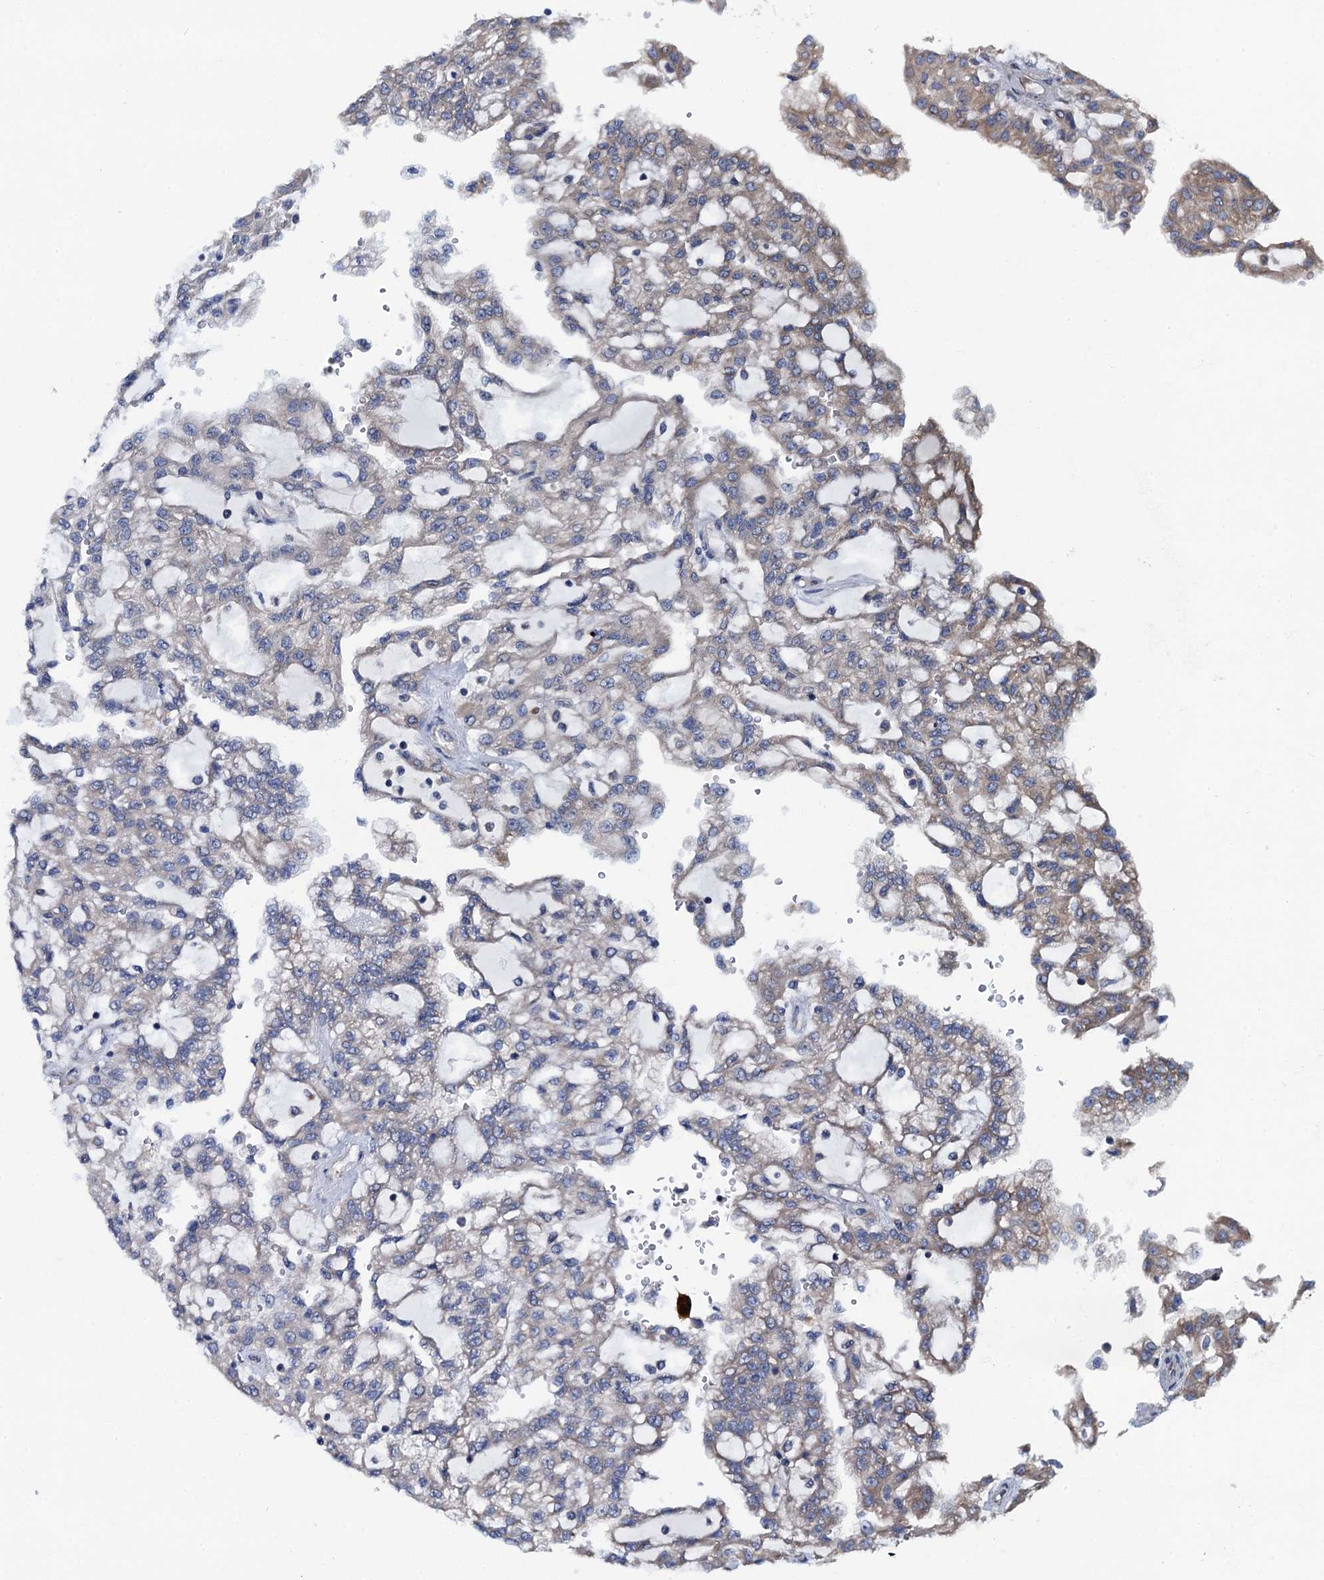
{"staining": {"intensity": "weak", "quantity": "<25%", "location": "cytoplasmic/membranous"}, "tissue": "renal cancer", "cell_type": "Tumor cells", "image_type": "cancer", "snomed": [{"axis": "morphology", "description": "Adenocarcinoma, NOS"}, {"axis": "topography", "description": "Kidney"}], "caption": "The immunohistochemistry image has no significant staining in tumor cells of renal cancer (adenocarcinoma) tissue.", "gene": "ADCY9", "patient": {"sex": "male", "age": 63}}